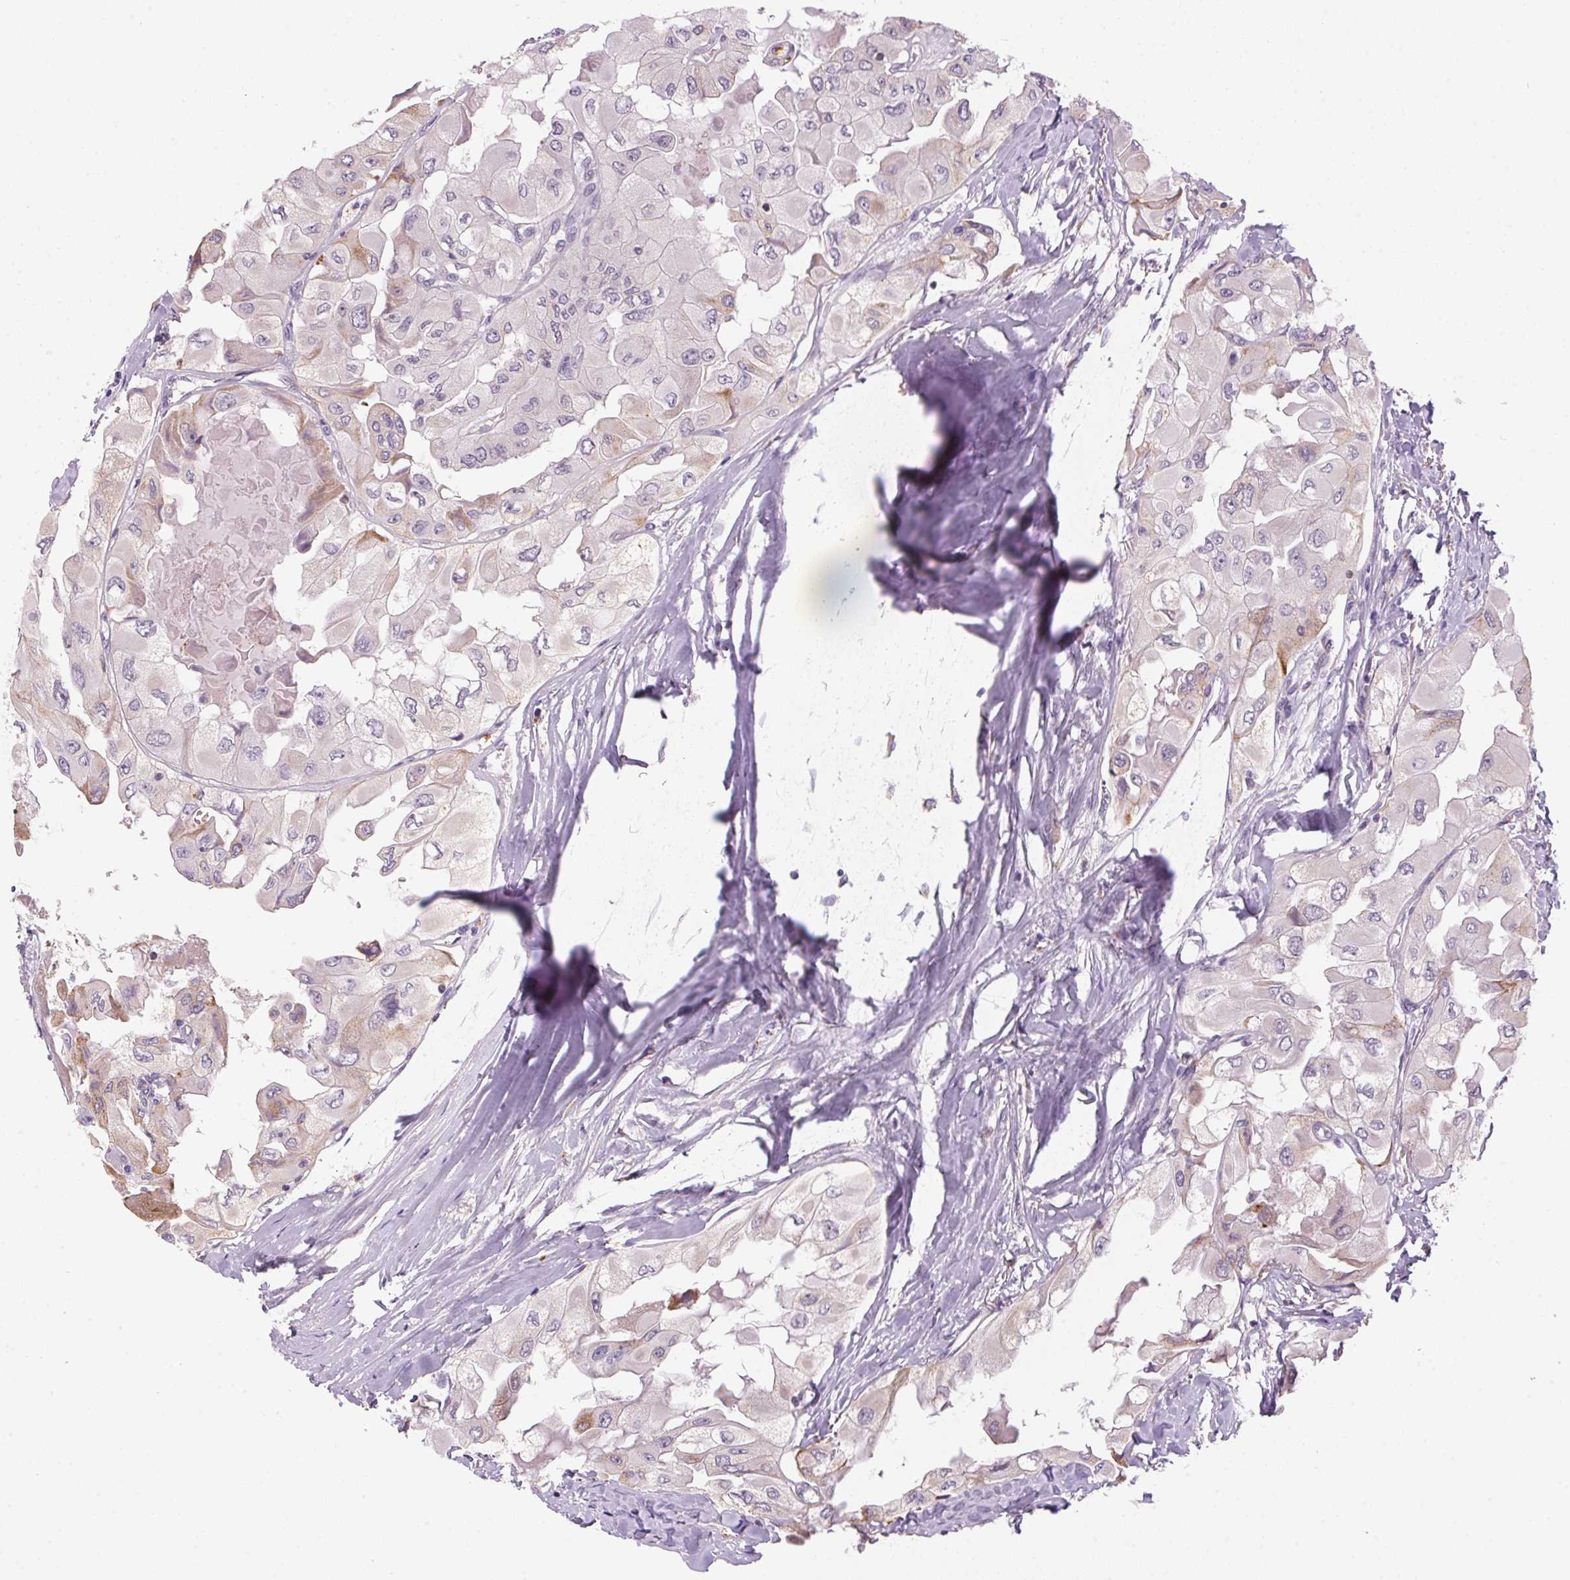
{"staining": {"intensity": "moderate", "quantity": "<25%", "location": "cytoplasmic/membranous"}, "tissue": "thyroid cancer", "cell_type": "Tumor cells", "image_type": "cancer", "snomed": [{"axis": "morphology", "description": "Normal tissue, NOS"}, {"axis": "morphology", "description": "Papillary adenocarcinoma, NOS"}, {"axis": "topography", "description": "Thyroid gland"}], "caption": "Human thyroid cancer stained for a protein (brown) reveals moderate cytoplasmic/membranous positive positivity in approximately <25% of tumor cells.", "gene": "ADH5", "patient": {"sex": "female", "age": 59}}